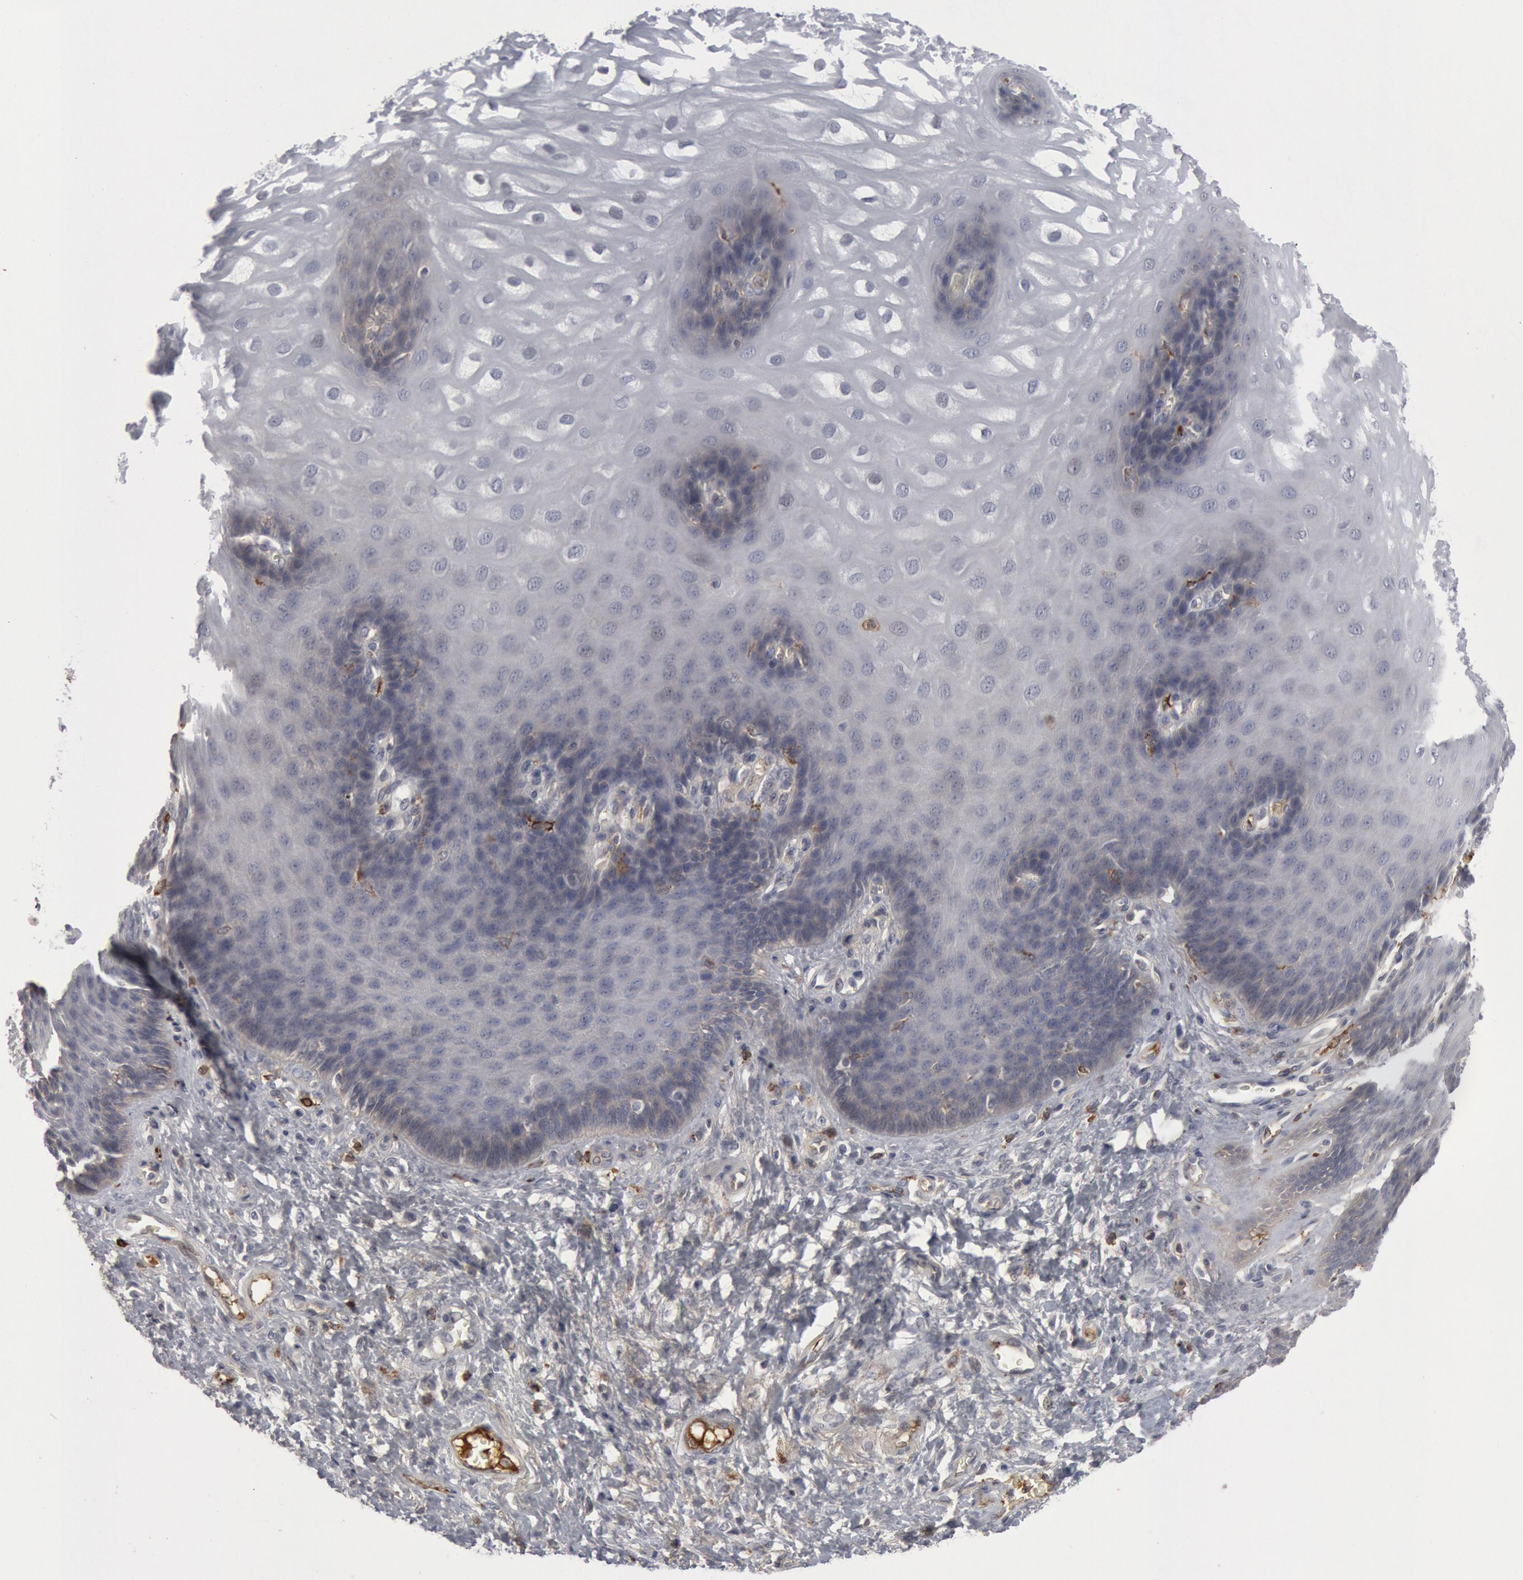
{"staining": {"intensity": "weak", "quantity": "<25%", "location": "cytoplasmic/membranous"}, "tissue": "esophagus", "cell_type": "Squamous epithelial cells", "image_type": "normal", "snomed": [{"axis": "morphology", "description": "Normal tissue, NOS"}, {"axis": "morphology", "description": "Adenocarcinoma, NOS"}, {"axis": "topography", "description": "Esophagus"}, {"axis": "topography", "description": "Stomach"}], "caption": "DAB immunohistochemical staining of normal esophagus demonstrates no significant staining in squamous epithelial cells. The staining is performed using DAB (3,3'-diaminobenzidine) brown chromogen with nuclei counter-stained in using hematoxylin.", "gene": "C1QC", "patient": {"sex": "male", "age": 62}}